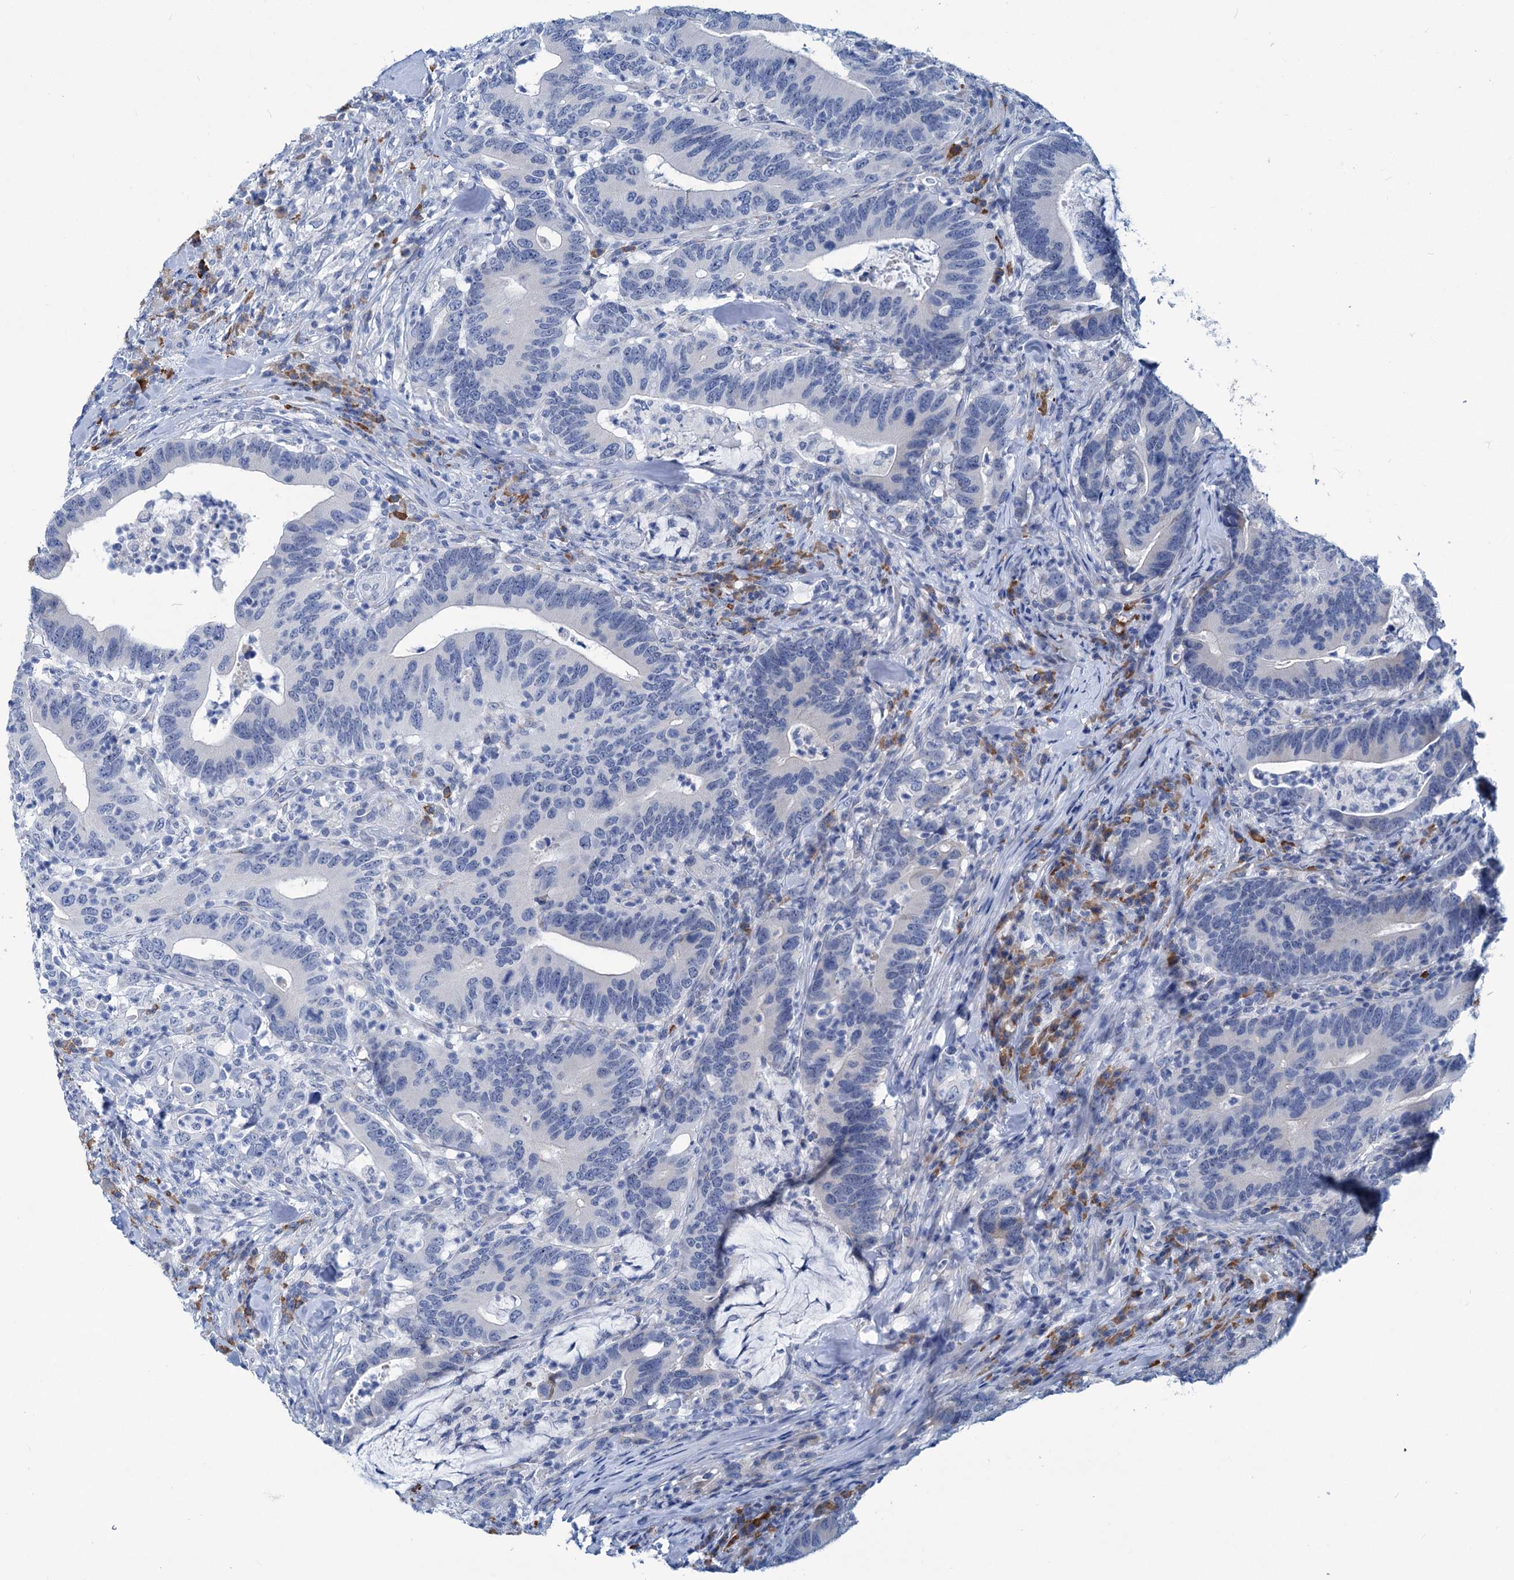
{"staining": {"intensity": "negative", "quantity": "none", "location": "none"}, "tissue": "colorectal cancer", "cell_type": "Tumor cells", "image_type": "cancer", "snomed": [{"axis": "morphology", "description": "Adenocarcinoma, NOS"}, {"axis": "topography", "description": "Colon"}], "caption": "High power microscopy photomicrograph of an IHC micrograph of colorectal adenocarcinoma, revealing no significant staining in tumor cells.", "gene": "NEU3", "patient": {"sex": "female", "age": 66}}